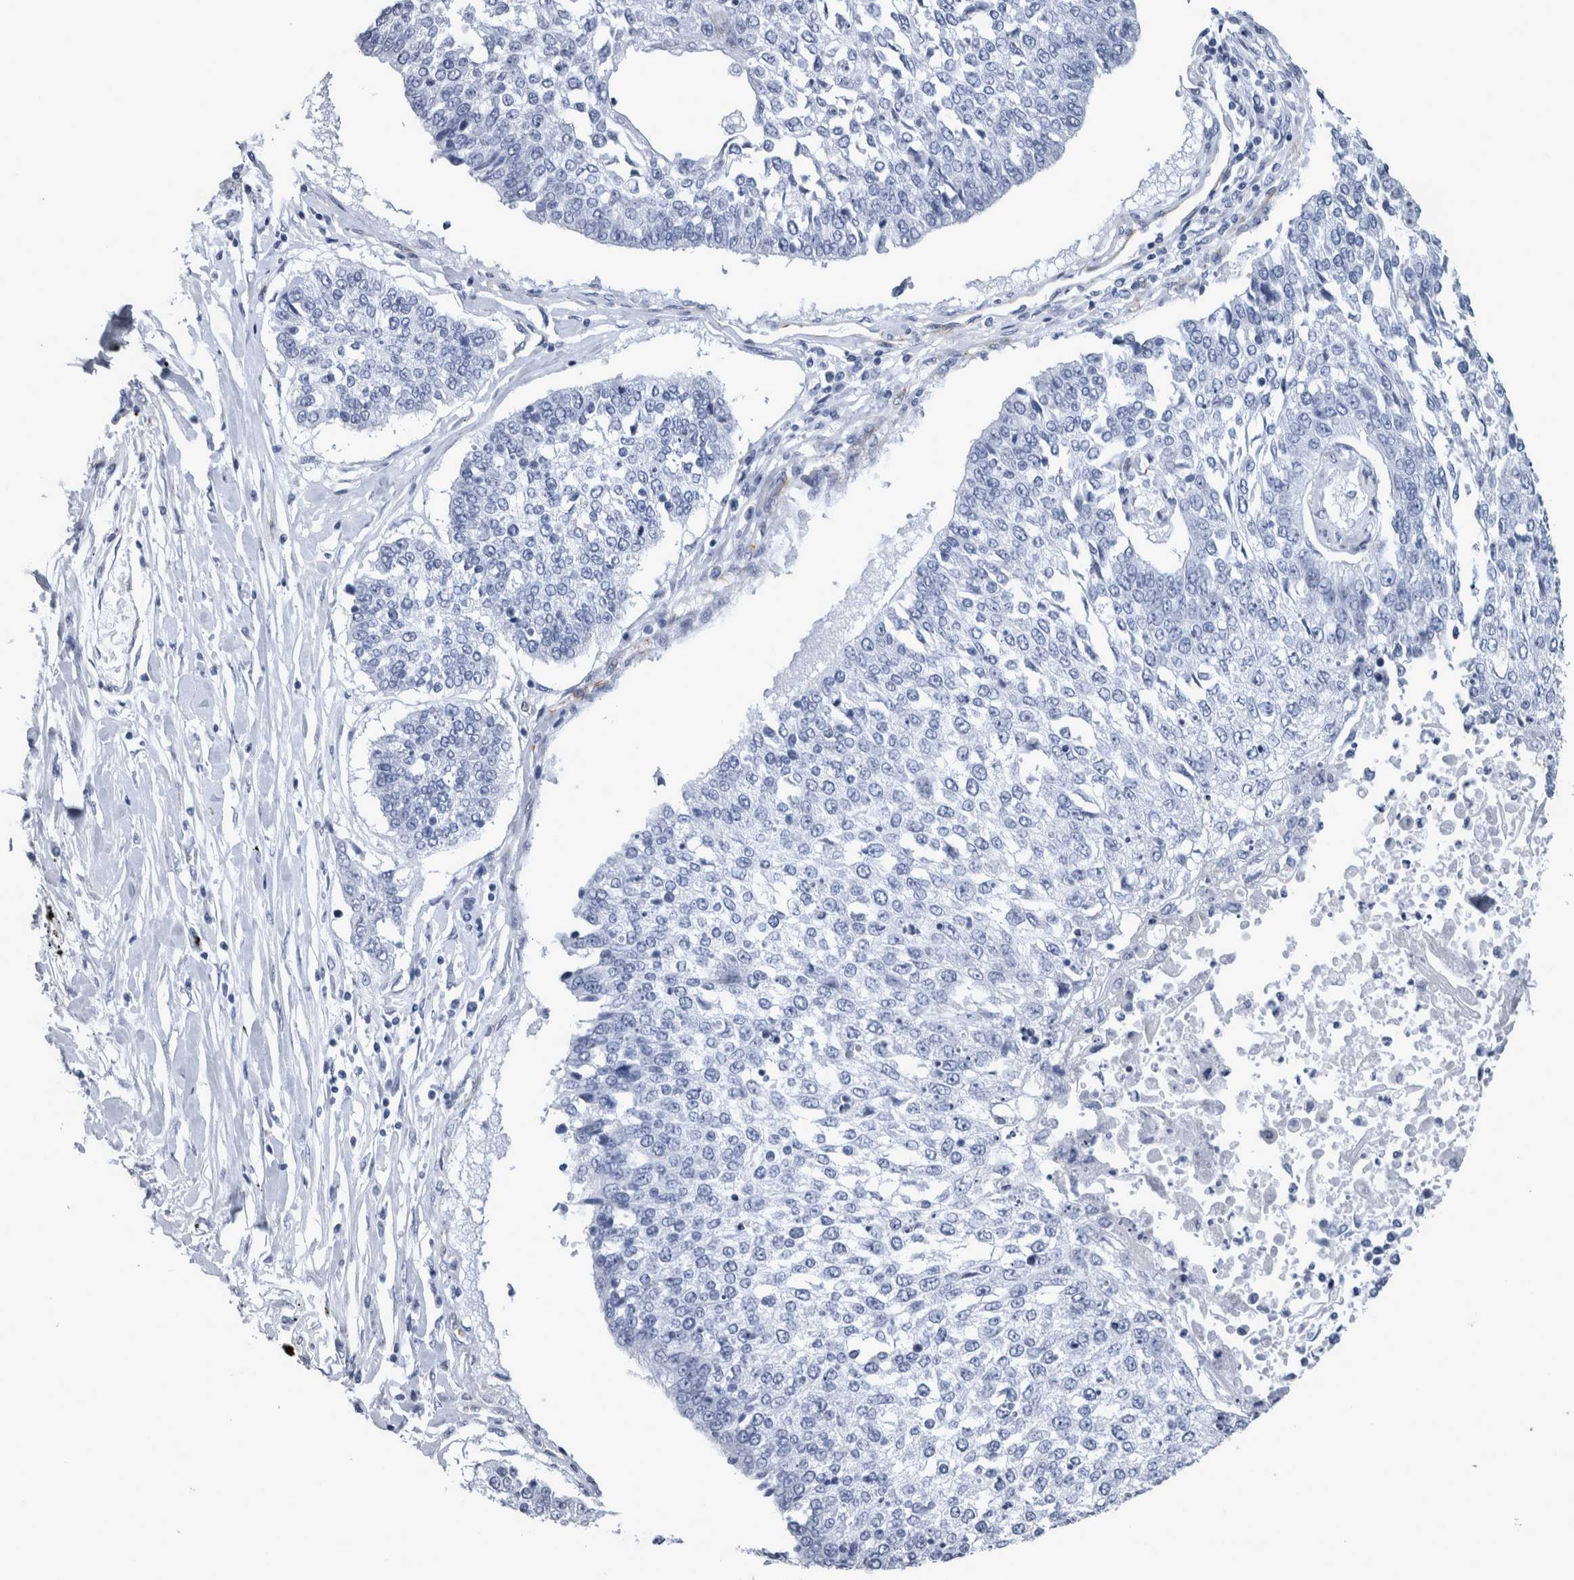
{"staining": {"intensity": "negative", "quantity": "none", "location": "none"}, "tissue": "lung cancer", "cell_type": "Tumor cells", "image_type": "cancer", "snomed": [{"axis": "morphology", "description": "Normal tissue, NOS"}, {"axis": "morphology", "description": "Squamous cell carcinoma, NOS"}, {"axis": "topography", "description": "Cartilage tissue"}, {"axis": "topography", "description": "Bronchus"}, {"axis": "topography", "description": "Lung"}, {"axis": "topography", "description": "Peripheral nerve tissue"}], "caption": "A high-resolution photomicrograph shows IHC staining of lung cancer, which shows no significant staining in tumor cells. The staining was performed using DAB (3,3'-diaminobenzidine) to visualize the protein expression in brown, while the nuclei were stained in blue with hematoxylin (Magnification: 20x).", "gene": "VWDE", "patient": {"sex": "female", "age": 49}}